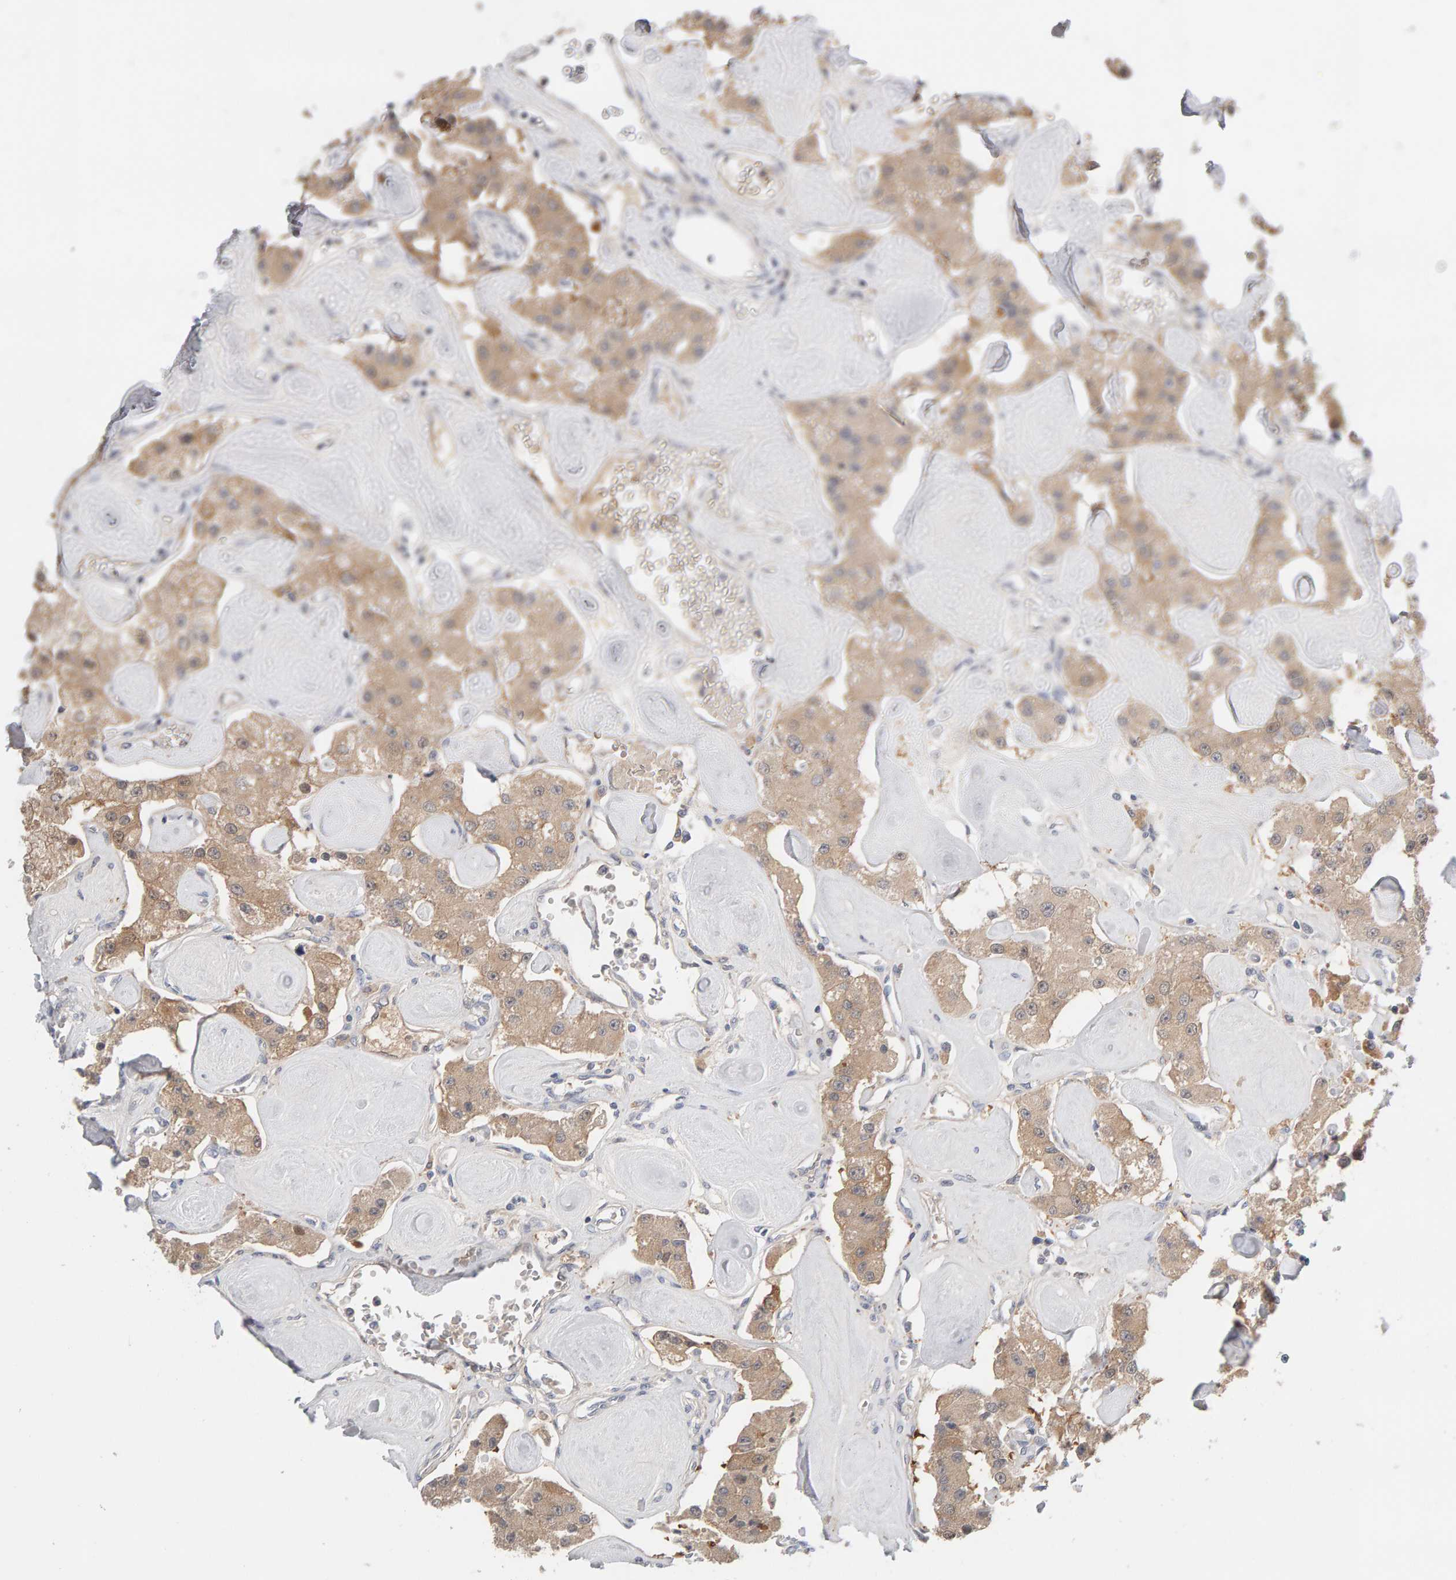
{"staining": {"intensity": "moderate", "quantity": ">75%", "location": "cytoplasmic/membranous"}, "tissue": "carcinoid", "cell_type": "Tumor cells", "image_type": "cancer", "snomed": [{"axis": "morphology", "description": "Carcinoid, malignant, NOS"}, {"axis": "topography", "description": "Pancreas"}], "caption": "A histopathology image of carcinoid stained for a protein displays moderate cytoplasmic/membranous brown staining in tumor cells.", "gene": "GFUS", "patient": {"sex": "male", "age": 41}}